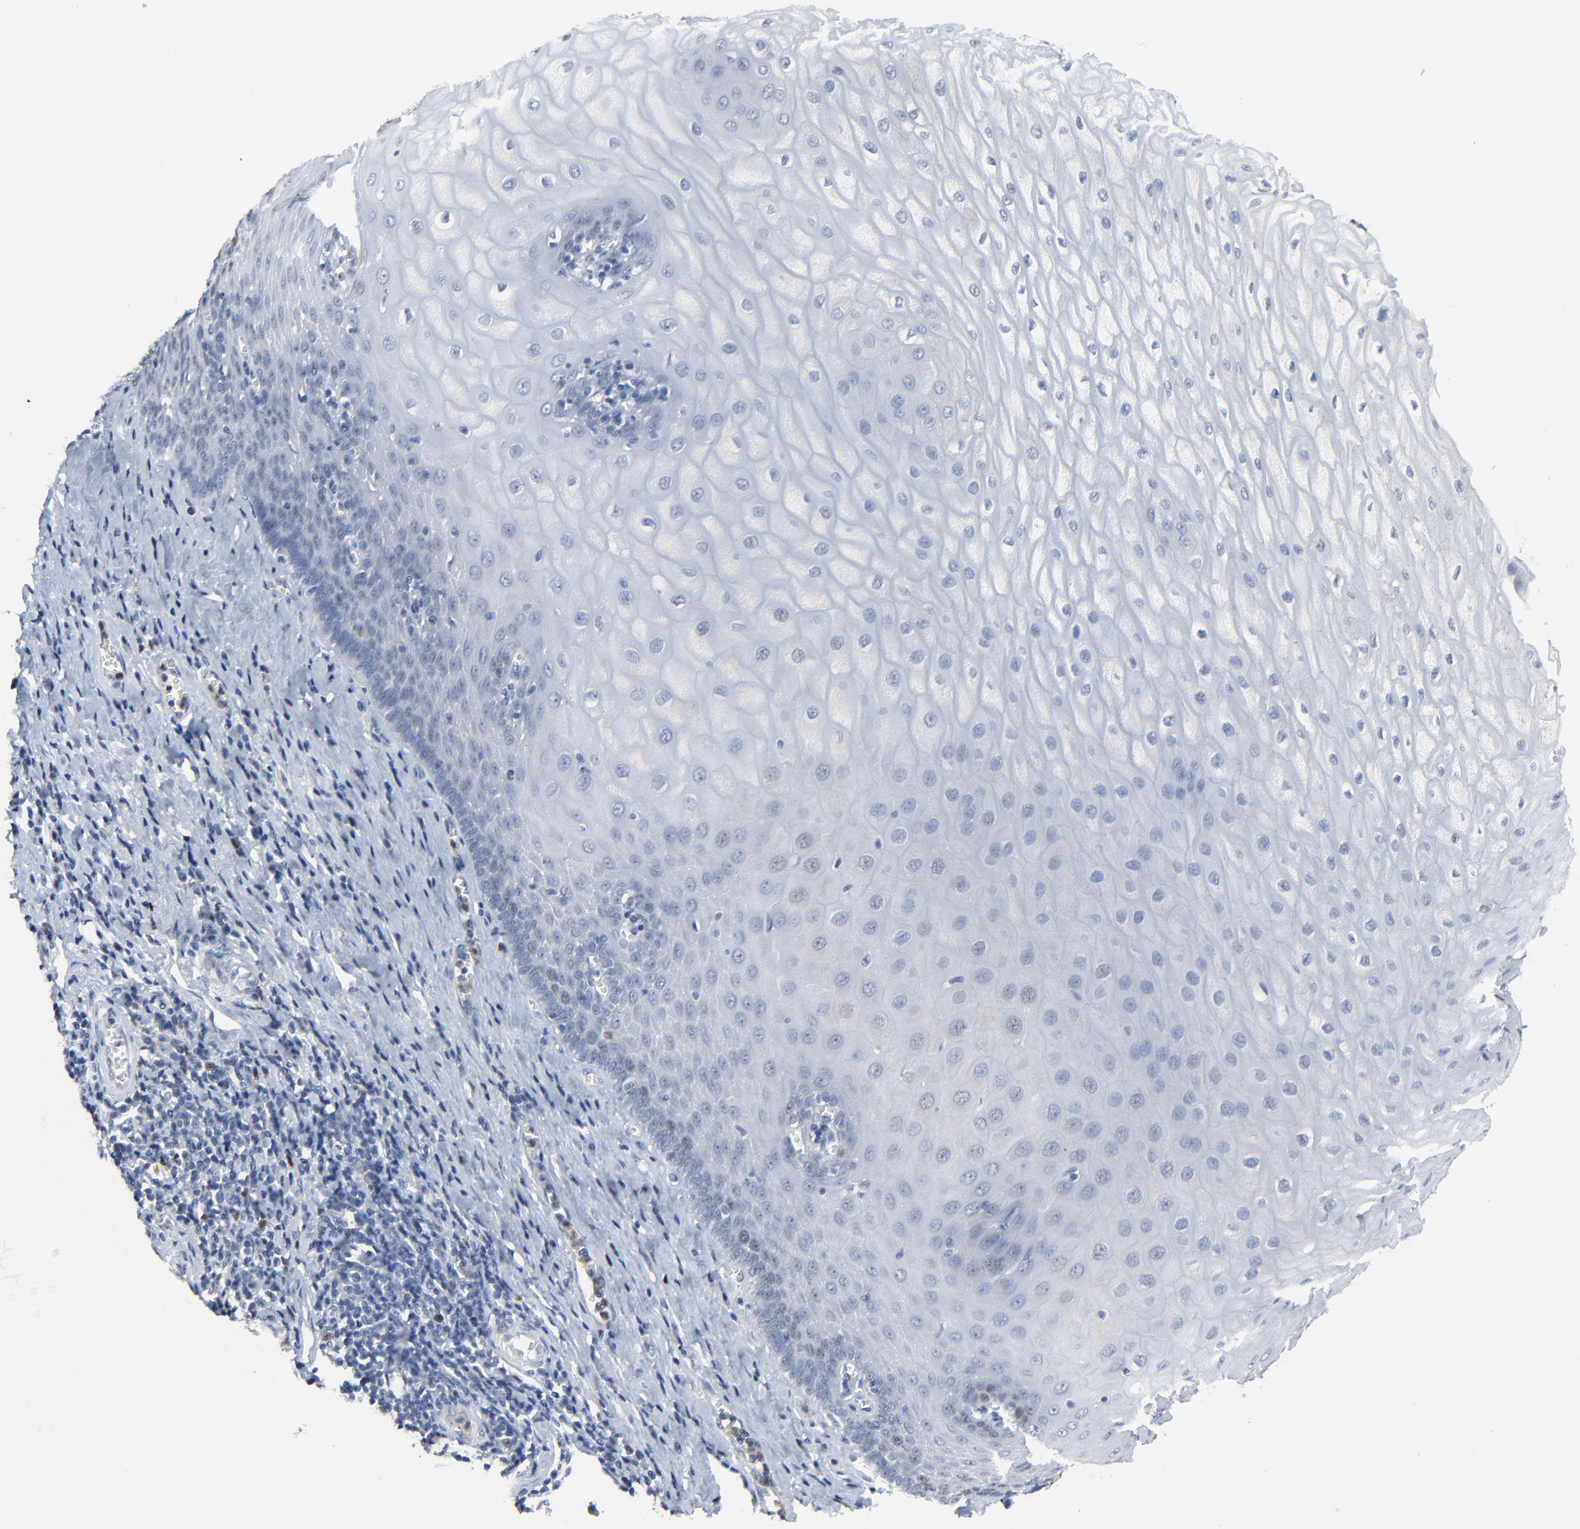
{"staining": {"intensity": "moderate", "quantity": "<25%", "location": "nuclear"}, "tissue": "esophagus", "cell_type": "Squamous epithelial cells", "image_type": "normal", "snomed": [{"axis": "morphology", "description": "Normal tissue, NOS"}, {"axis": "morphology", "description": "Squamous cell carcinoma, NOS"}, {"axis": "topography", "description": "Esophagus"}], "caption": "Protein staining exhibits moderate nuclear expression in approximately <25% of squamous epithelial cells in unremarkable esophagus.", "gene": "BIRC3", "patient": {"sex": "male", "age": 65}}